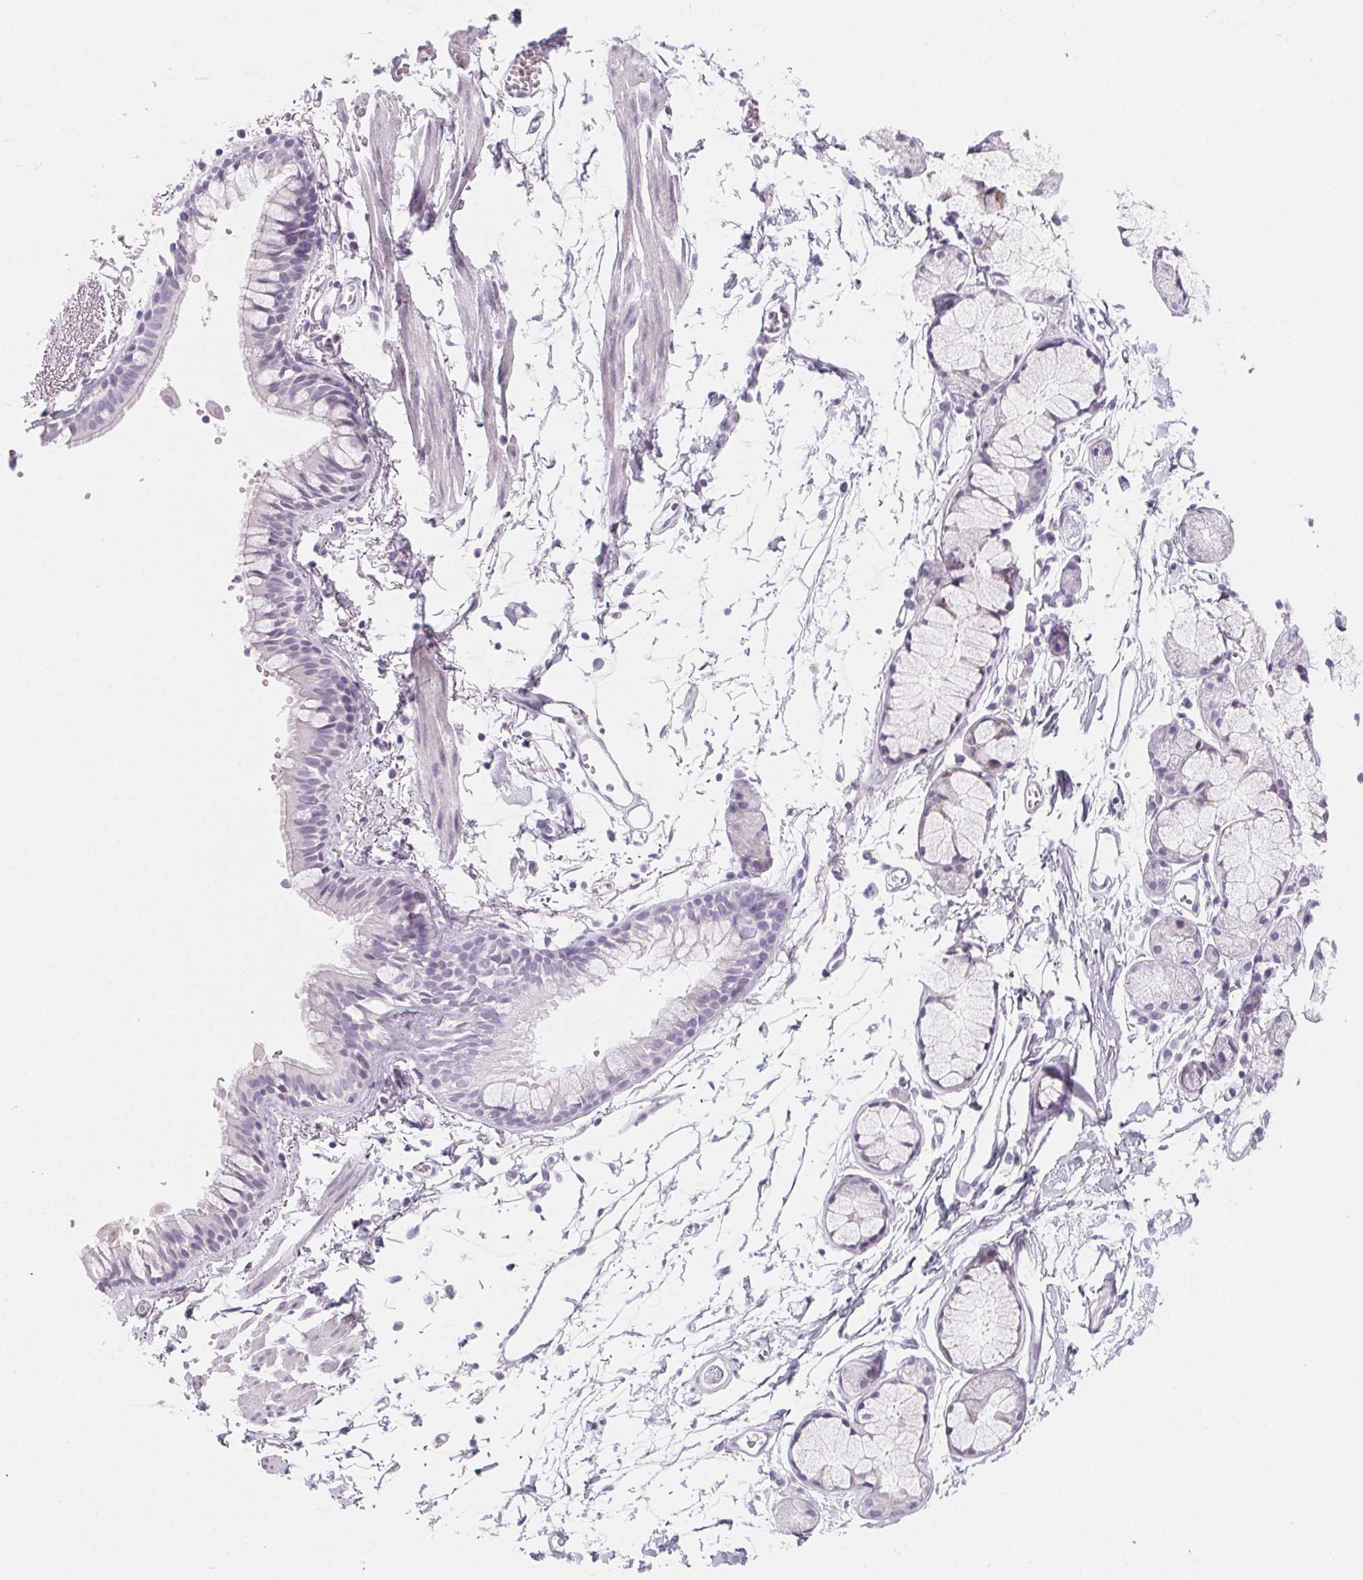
{"staining": {"intensity": "negative", "quantity": "none", "location": "none"}, "tissue": "bronchus", "cell_type": "Respiratory epithelial cells", "image_type": "normal", "snomed": [{"axis": "morphology", "description": "Normal tissue, NOS"}, {"axis": "topography", "description": "Cartilage tissue"}, {"axis": "topography", "description": "Bronchus"}], "caption": "DAB immunohistochemical staining of benign human bronchus exhibits no significant staining in respiratory epithelial cells.", "gene": "SH3GL2", "patient": {"sex": "female", "age": 59}}